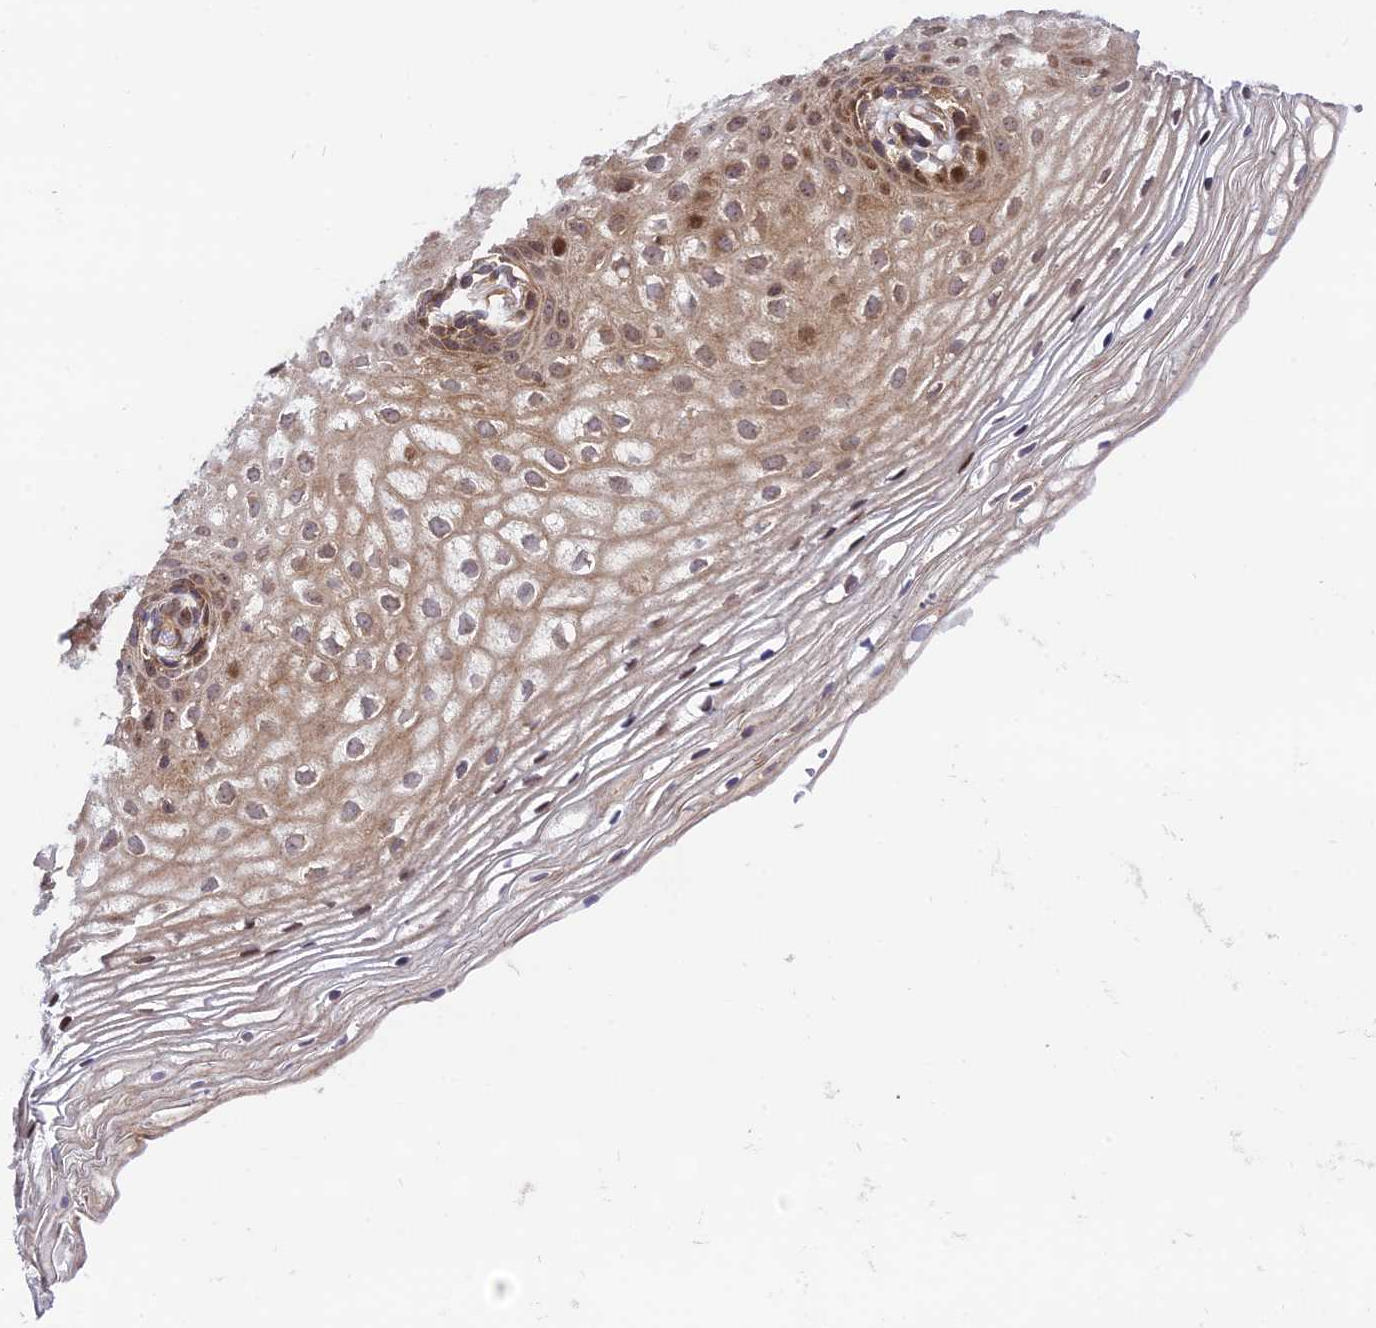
{"staining": {"intensity": "moderate", "quantity": "25%-75%", "location": "cytoplasmic/membranous,nuclear"}, "tissue": "vagina", "cell_type": "Squamous epithelial cells", "image_type": "normal", "snomed": [{"axis": "morphology", "description": "Normal tissue, NOS"}, {"axis": "topography", "description": "Vagina"}], "caption": "Immunohistochemistry (IHC) (DAB (3,3'-diaminobenzidine)) staining of benign vagina demonstrates moderate cytoplasmic/membranous,nuclear protein expression in approximately 25%-75% of squamous epithelial cells.", "gene": "SMG6", "patient": {"sex": "female", "age": 60}}